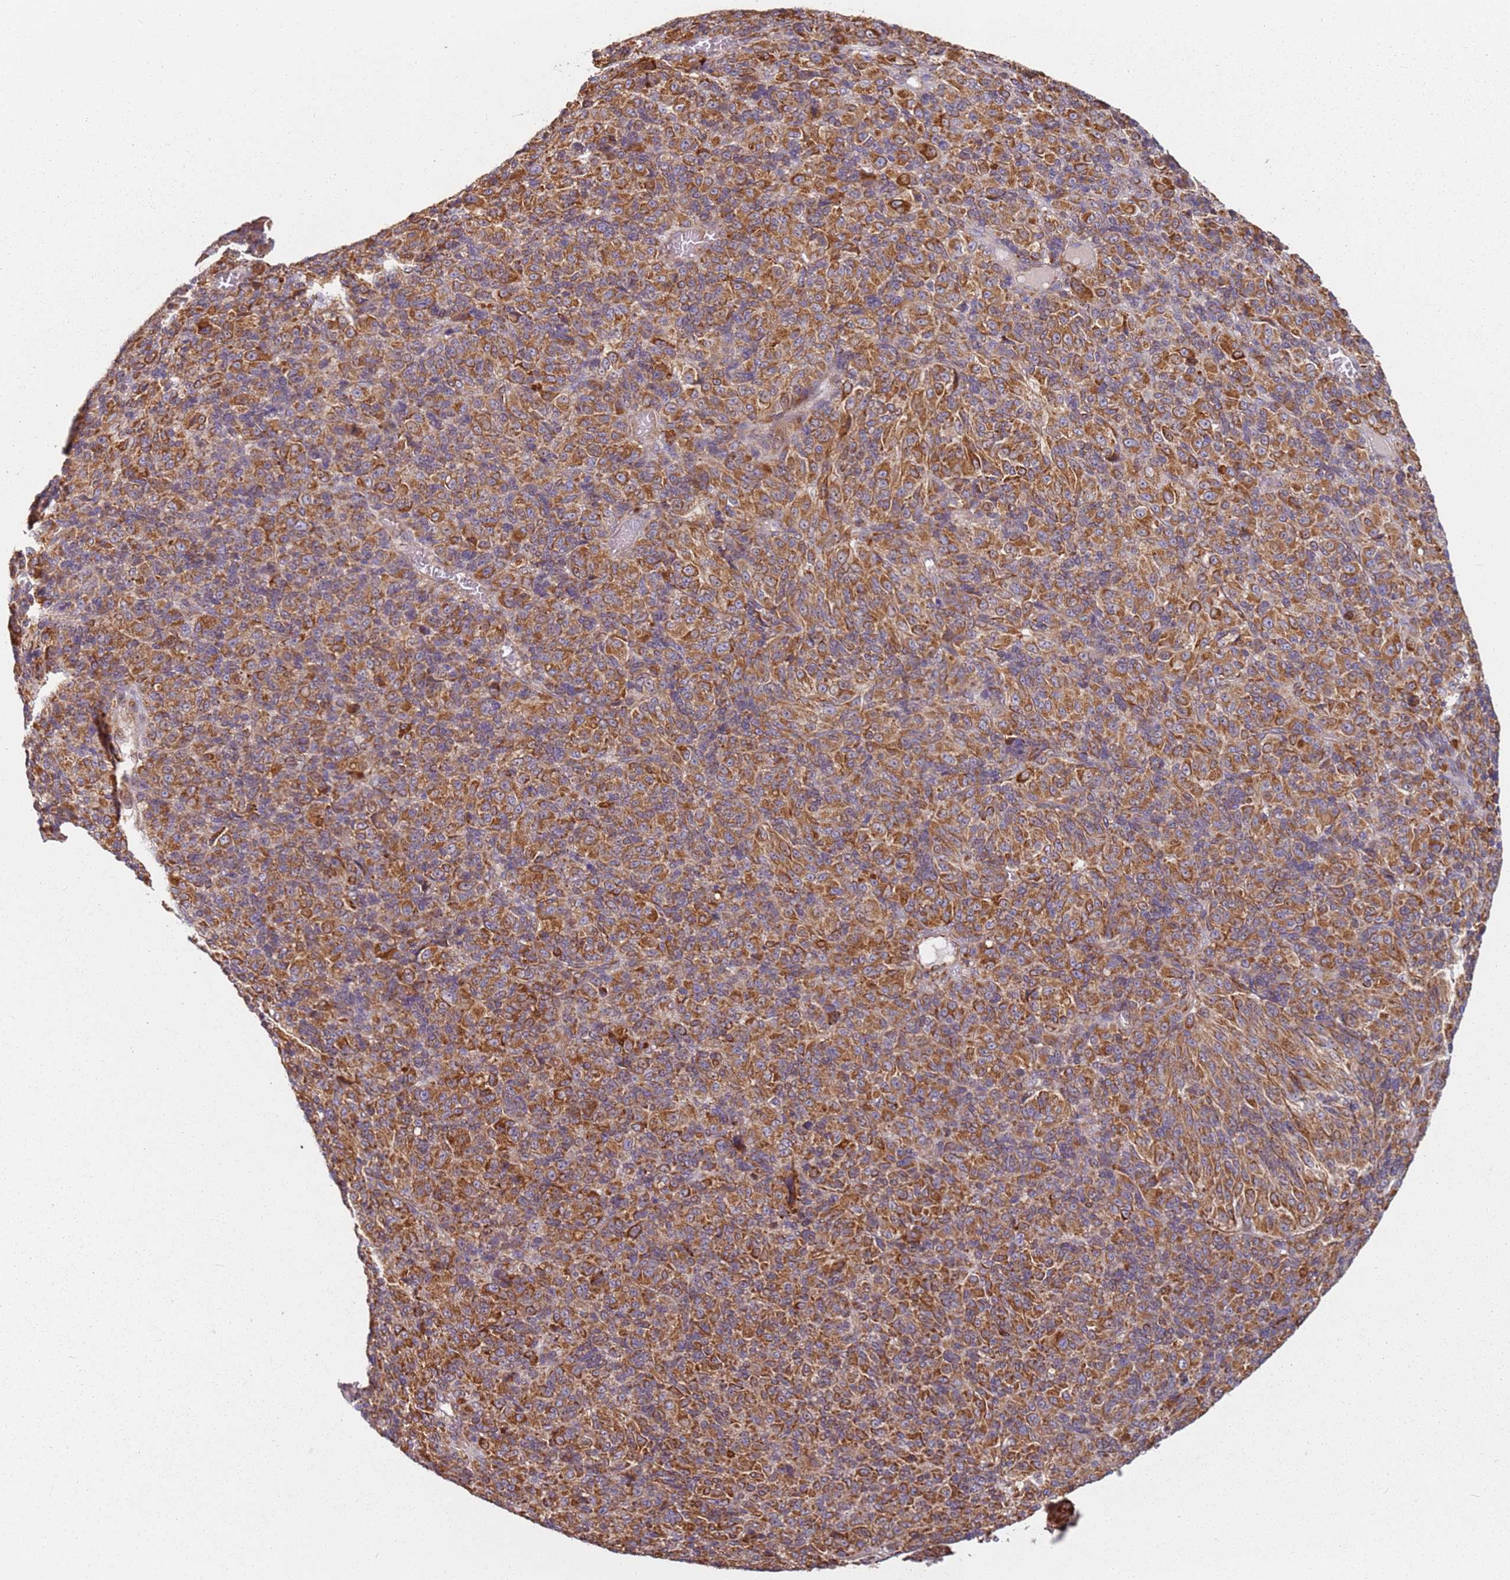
{"staining": {"intensity": "strong", "quantity": ">75%", "location": "cytoplasmic/membranous"}, "tissue": "melanoma", "cell_type": "Tumor cells", "image_type": "cancer", "snomed": [{"axis": "morphology", "description": "Malignant melanoma, Metastatic site"}, {"axis": "topography", "description": "Brain"}], "caption": "Approximately >75% of tumor cells in human malignant melanoma (metastatic site) reveal strong cytoplasmic/membranous protein staining as visualized by brown immunohistochemical staining.", "gene": "ARFRP1", "patient": {"sex": "female", "age": 56}}